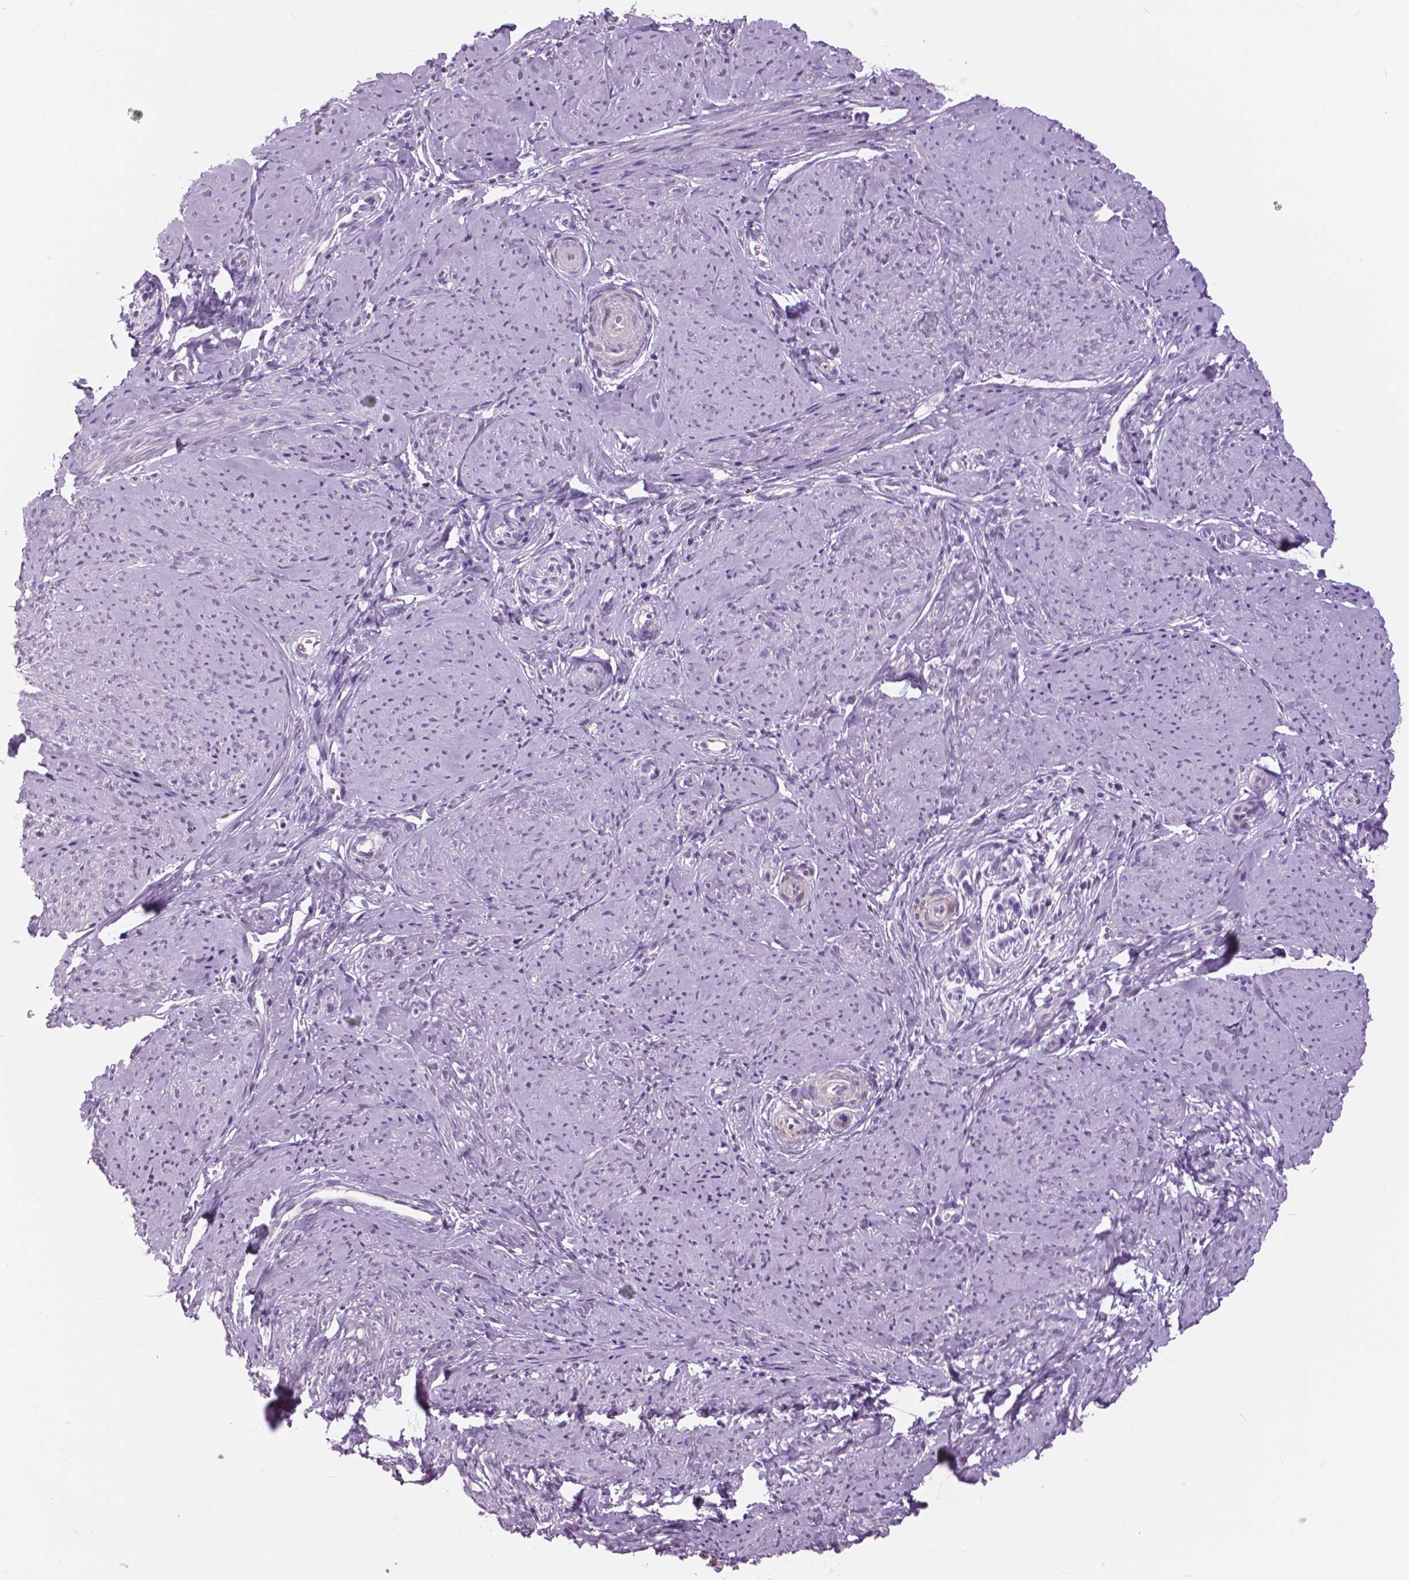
{"staining": {"intensity": "negative", "quantity": "none", "location": "none"}, "tissue": "smooth muscle", "cell_type": "Smooth muscle cells", "image_type": "normal", "snomed": [{"axis": "morphology", "description": "Normal tissue, NOS"}, {"axis": "topography", "description": "Smooth muscle"}], "caption": "Protein analysis of benign smooth muscle demonstrates no significant positivity in smooth muscle cells. (DAB (3,3'-diaminobenzidine) immunohistochemistry with hematoxylin counter stain).", "gene": "SERPINI1", "patient": {"sex": "female", "age": 48}}